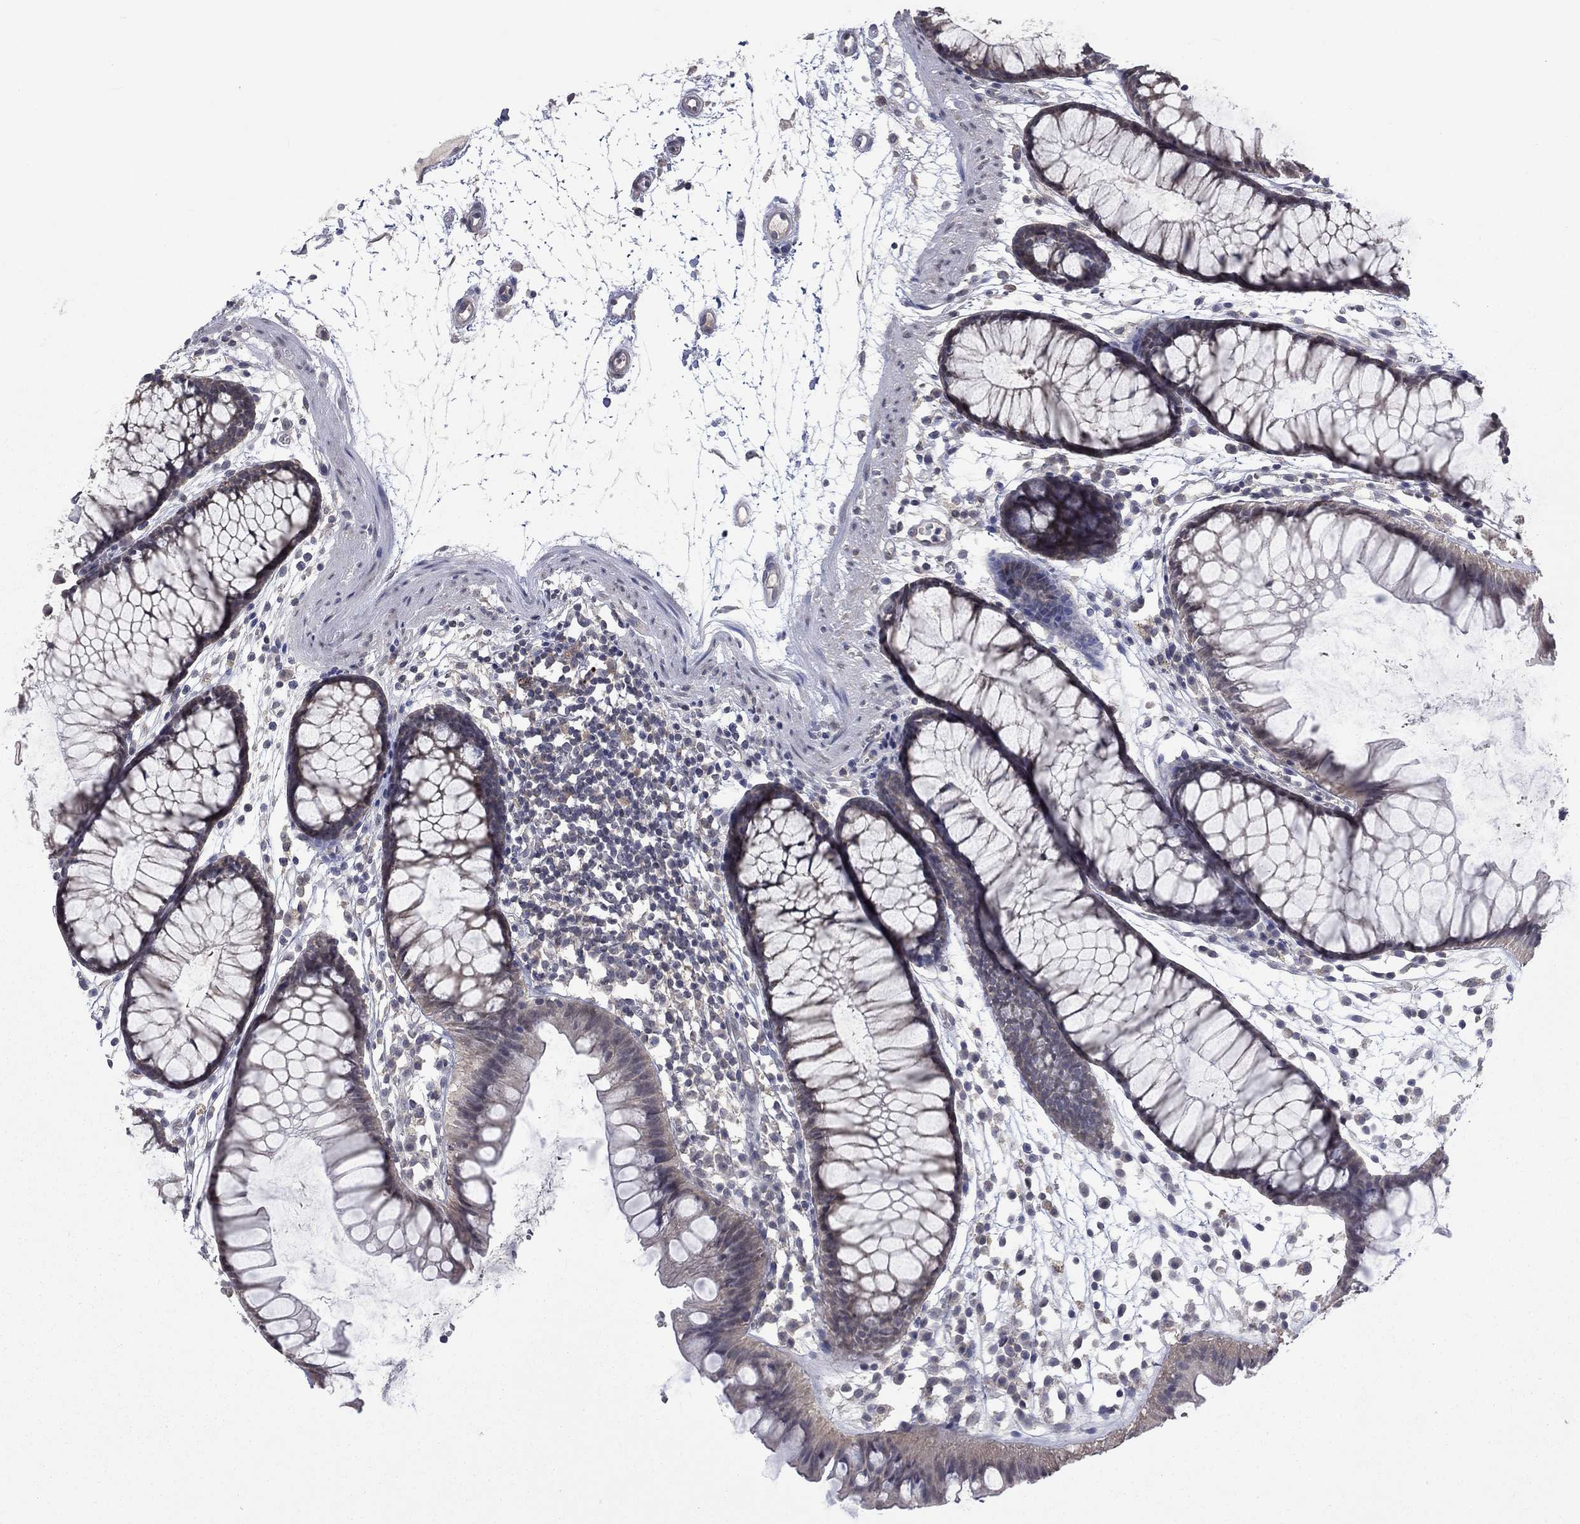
{"staining": {"intensity": "negative", "quantity": "none", "location": "none"}, "tissue": "colon", "cell_type": "Endothelial cells", "image_type": "normal", "snomed": [{"axis": "morphology", "description": "Normal tissue, NOS"}, {"axis": "morphology", "description": "Adenocarcinoma, NOS"}, {"axis": "topography", "description": "Colon"}], "caption": "This photomicrograph is of benign colon stained with immunohistochemistry (IHC) to label a protein in brown with the nuclei are counter-stained blue. There is no expression in endothelial cells. (DAB IHC with hematoxylin counter stain).", "gene": "SPATA33", "patient": {"sex": "male", "age": 65}}